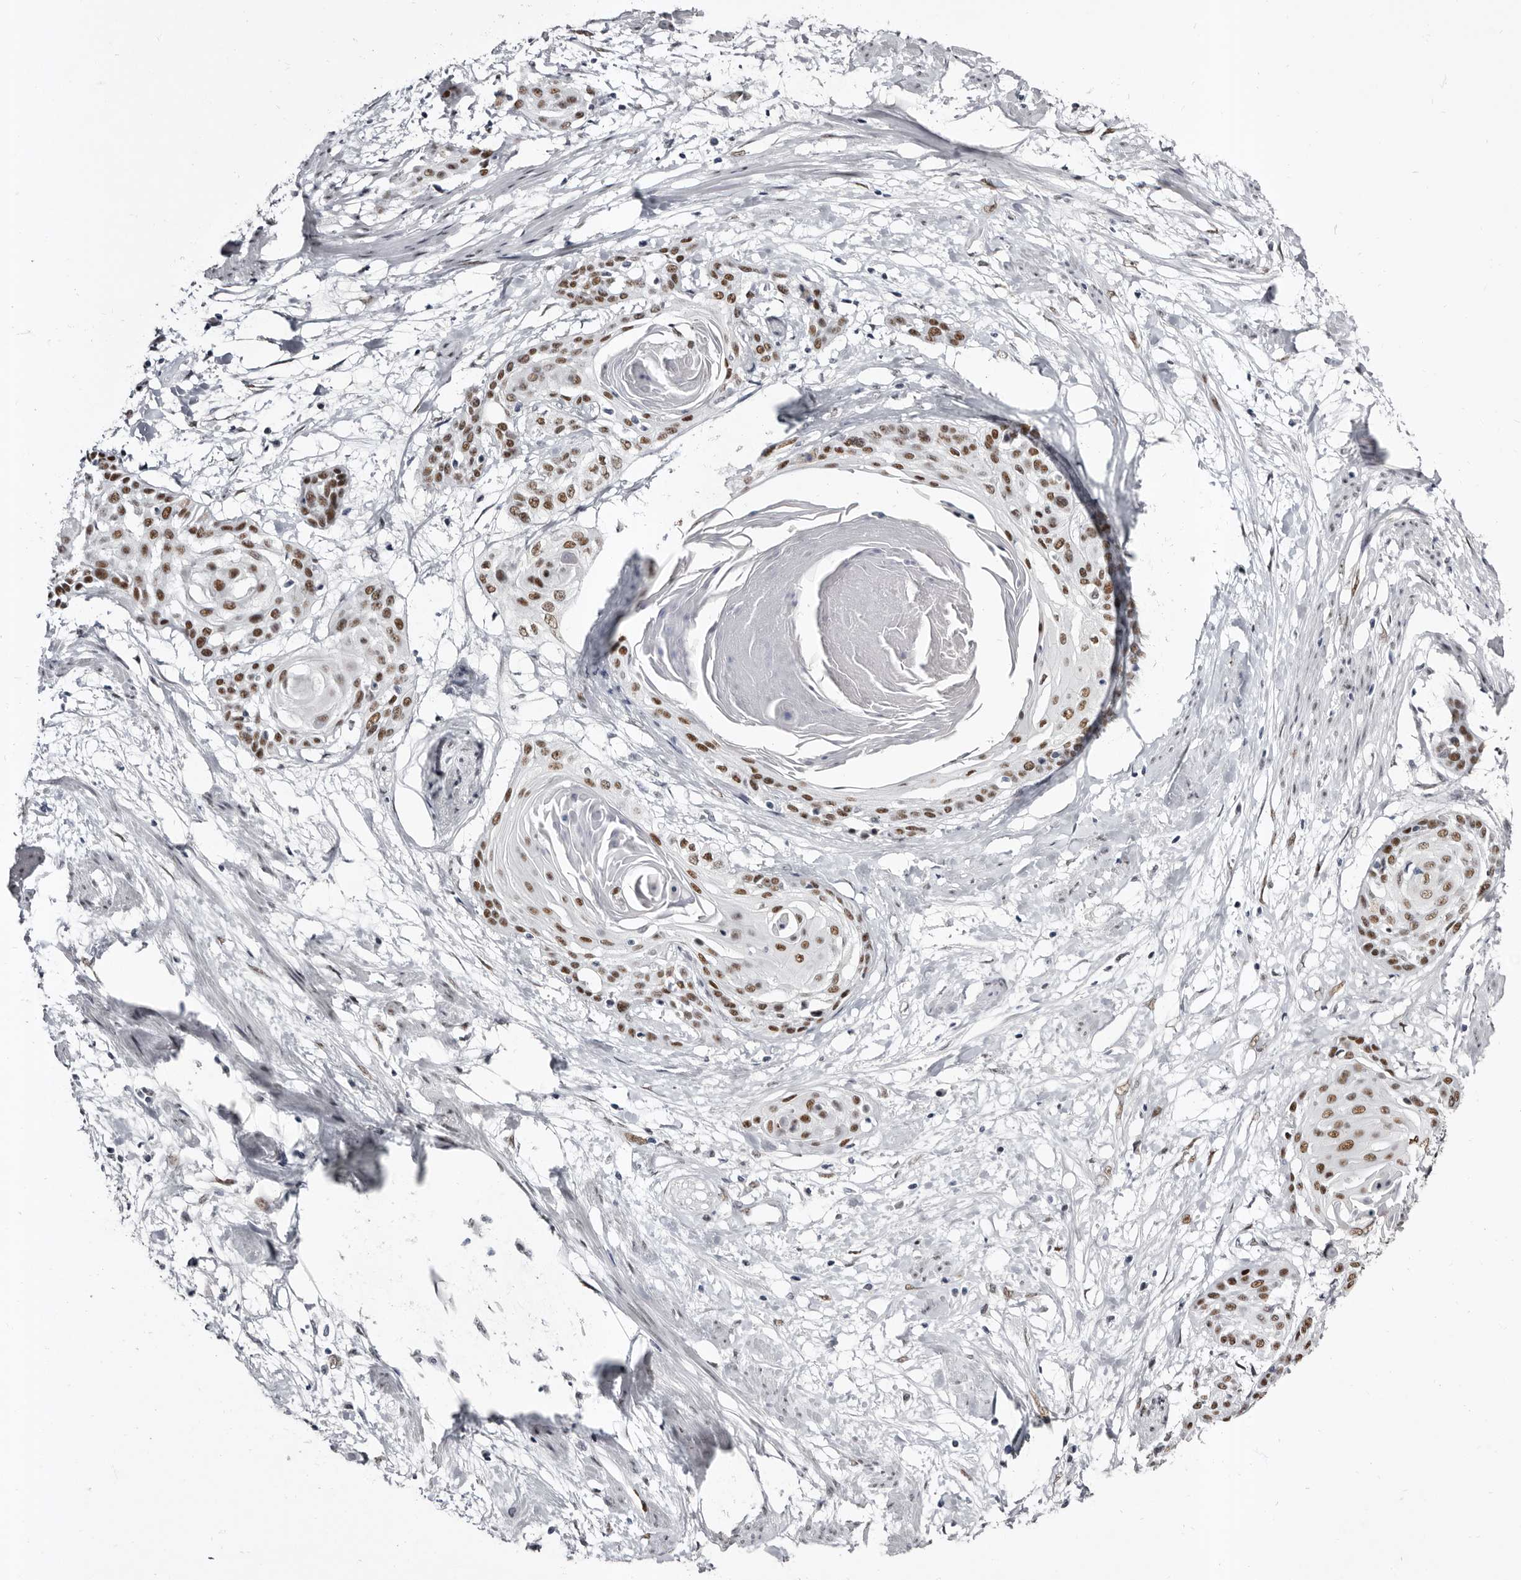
{"staining": {"intensity": "moderate", "quantity": ">75%", "location": "nuclear"}, "tissue": "cervical cancer", "cell_type": "Tumor cells", "image_type": "cancer", "snomed": [{"axis": "morphology", "description": "Squamous cell carcinoma, NOS"}, {"axis": "topography", "description": "Cervix"}], "caption": "Protein expression analysis of human cervical cancer (squamous cell carcinoma) reveals moderate nuclear expression in about >75% of tumor cells. (IHC, brightfield microscopy, high magnification).", "gene": "ZNF326", "patient": {"sex": "female", "age": 57}}